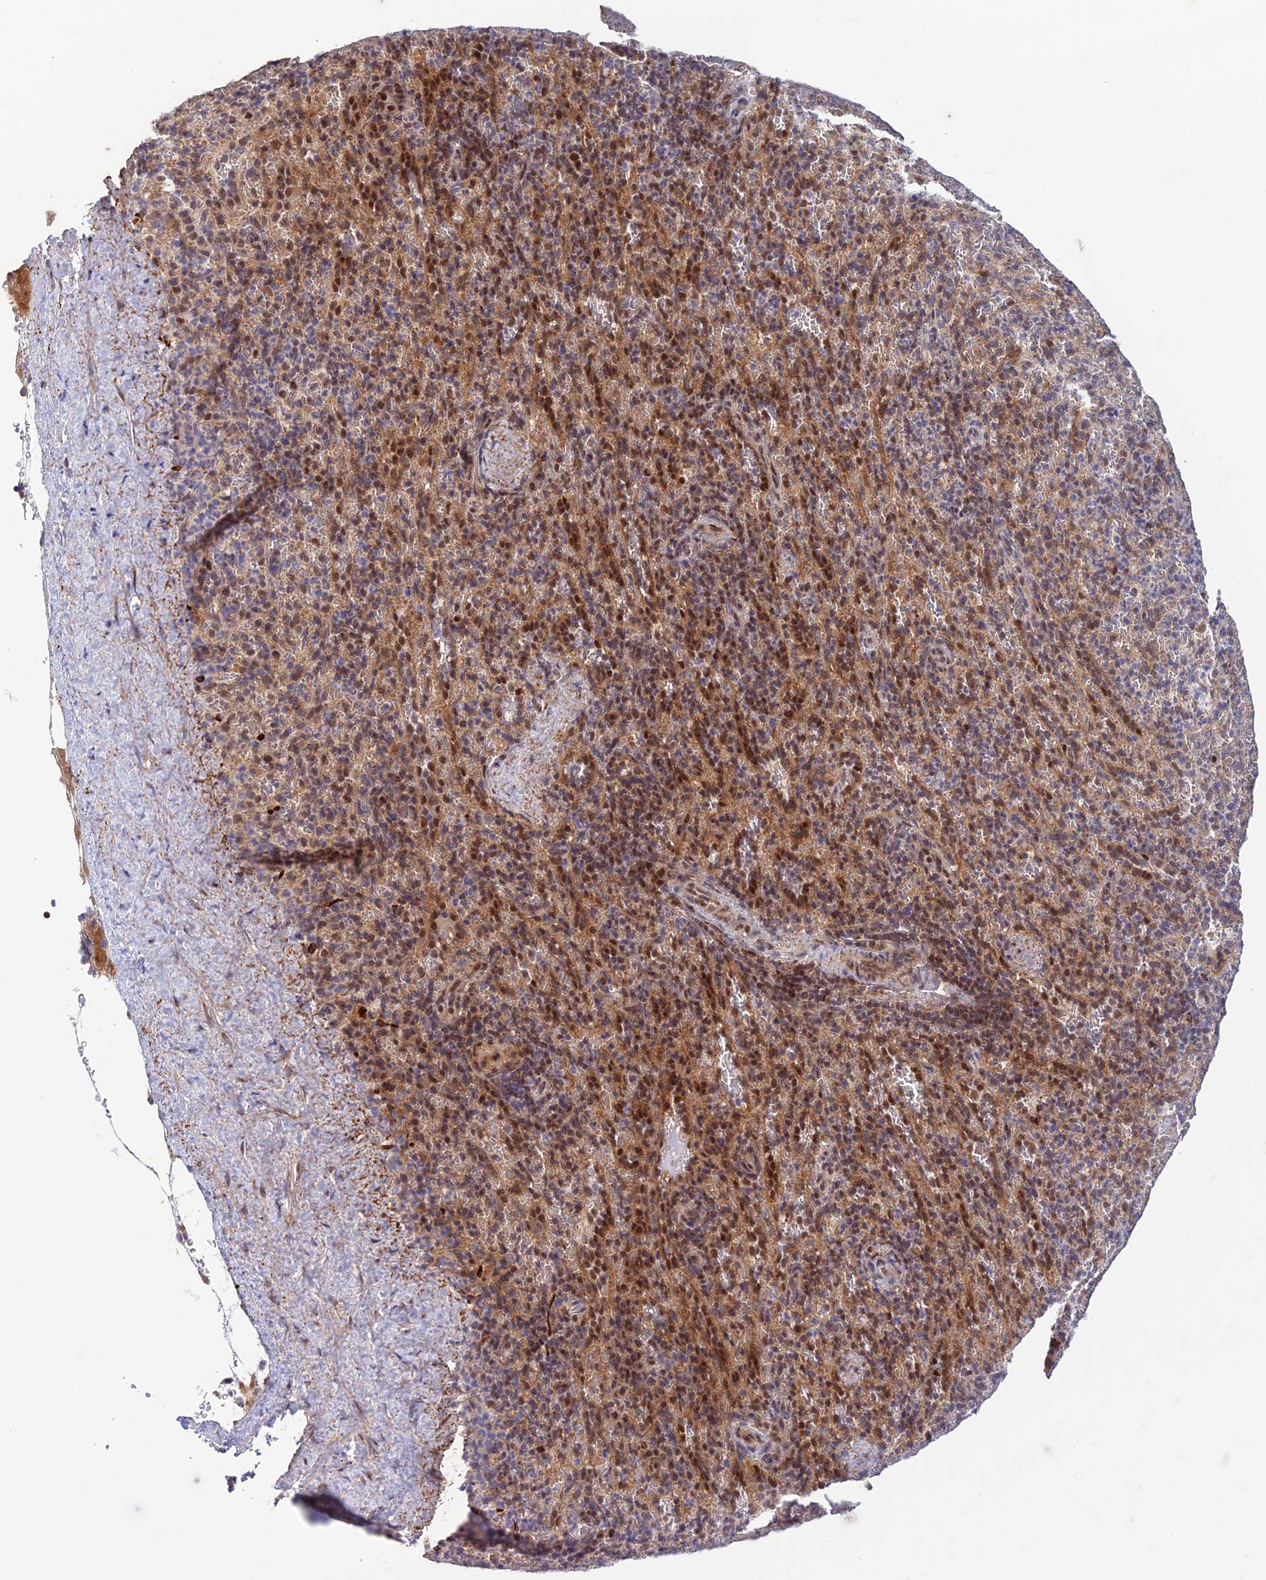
{"staining": {"intensity": "moderate", "quantity": "<25%", "location": "cytoplasmic/membranous,nuclear"}, "tissue": "spleen", "cell_type": "Cells in red pulp", "image_type": "normal", "snomed": [{"axis": "morphology", "description": "Normal tissue, NOS"}, {"axis": "topography", "description": "Spleen"}], "caption": "Immunohistochemical staining of benign spleen displays low levels of moderate cytoplasmic/membranous,nuclear expression in about <25% of cells in red pulp. (Brightfield microscopy of DAB IHC at high magnification).", "gene": "WDR55", "patient": {"sex": "female", "age": 21}}